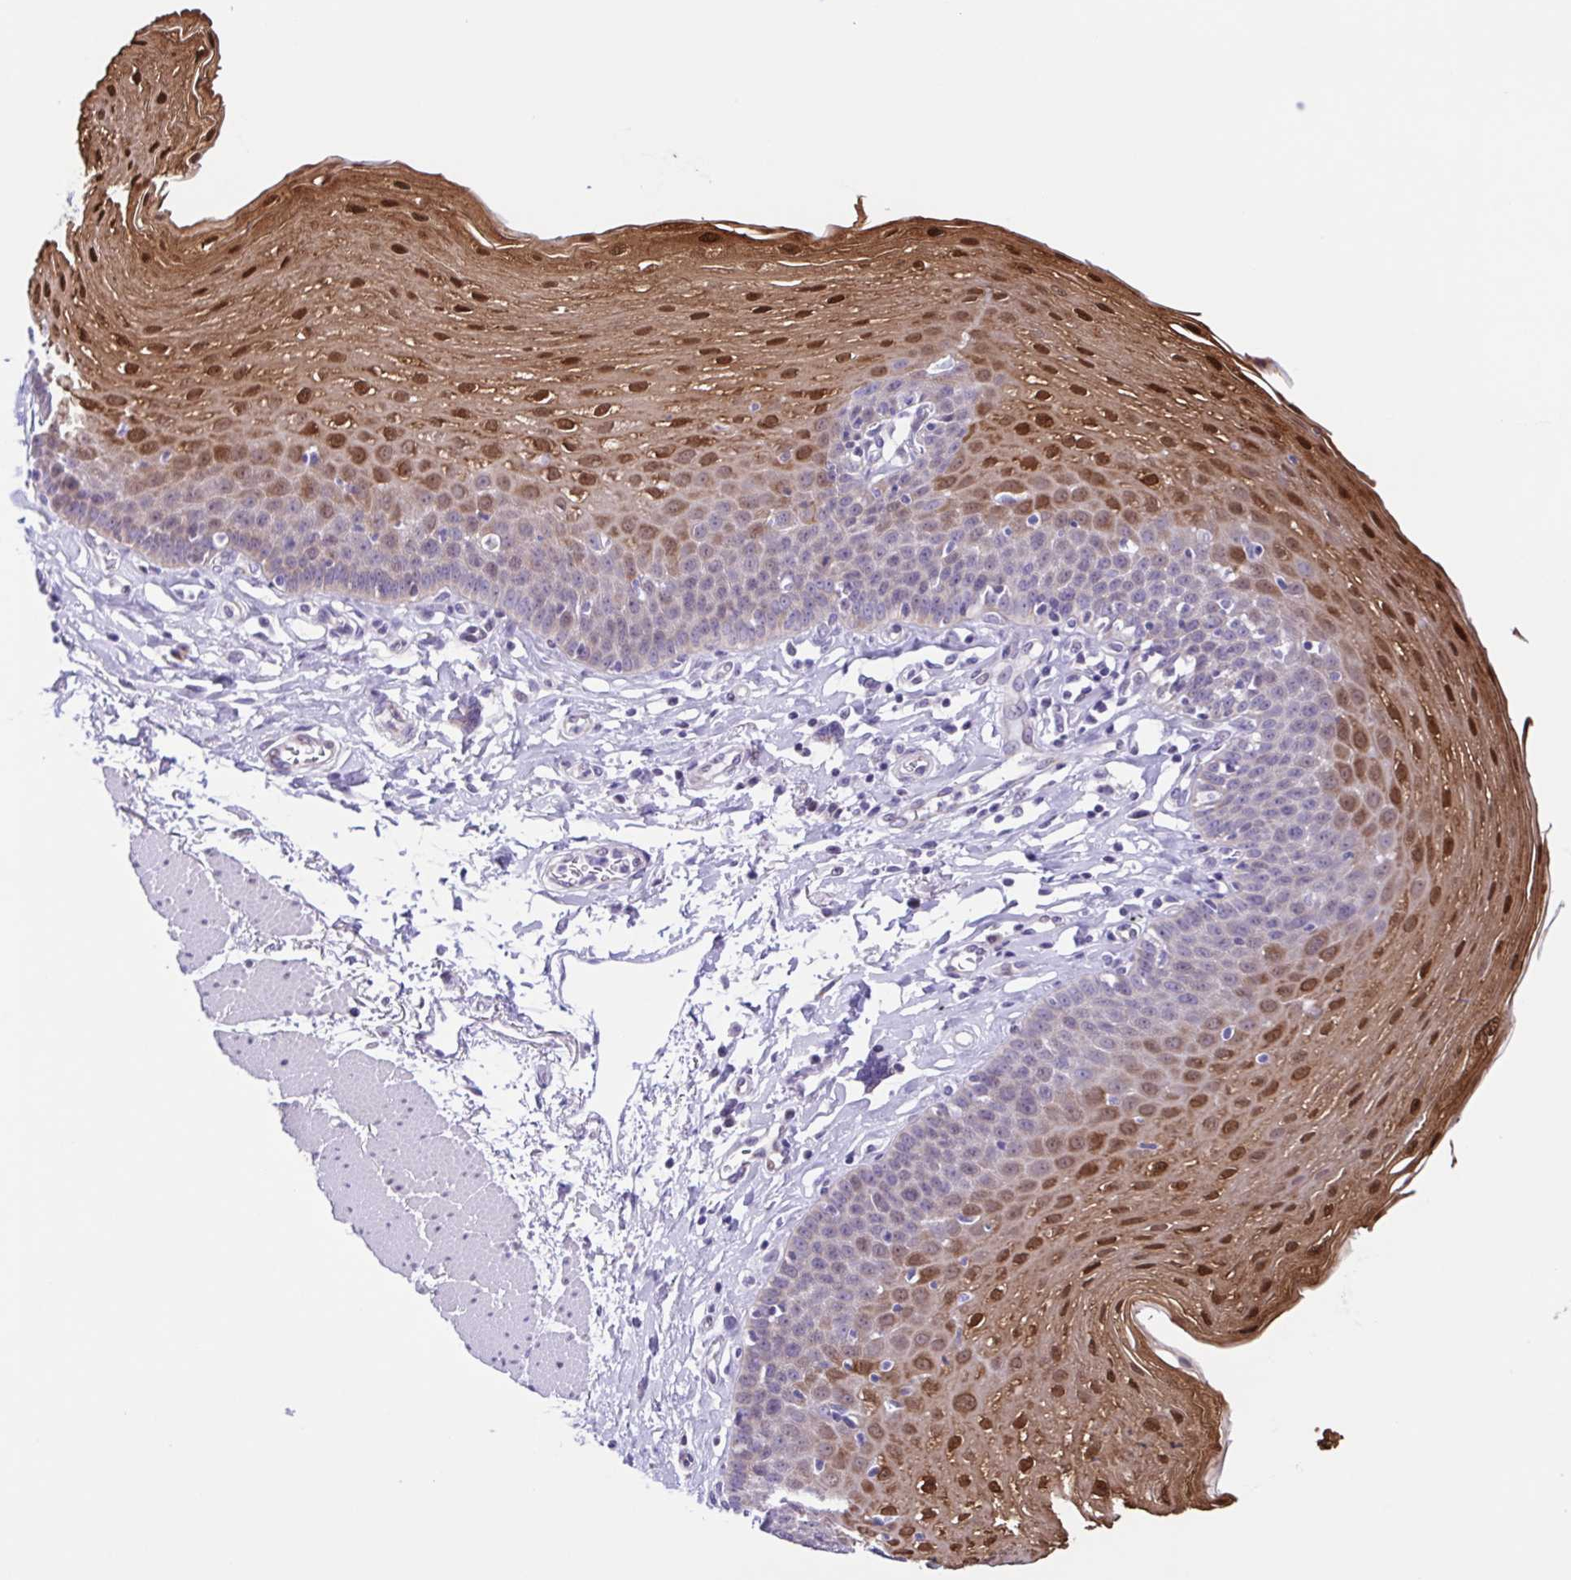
{"staining": {"intensity": "moderate", "quantity": "25%-75%", "location": "cytoplasmic/membranous,nuclear"}, "tissue": "esophagus", "cell_type": "Squamous epithelial cells", "image_type": "normal", "snomed": [{"axis": "morphology", "description": "Normal tissue, NOS"}, {"axis": "topography", "description": "Esophagus"}], "caption": "Esophagus stained for a protein (brown) reveals moderate cytoplasmic/membranous,nuclear positive staining in approximately 25%-75% of squamous epithelial cells.", "gene": "ENSG00000286022", "patient": {"sex": "female", "age": 81}}